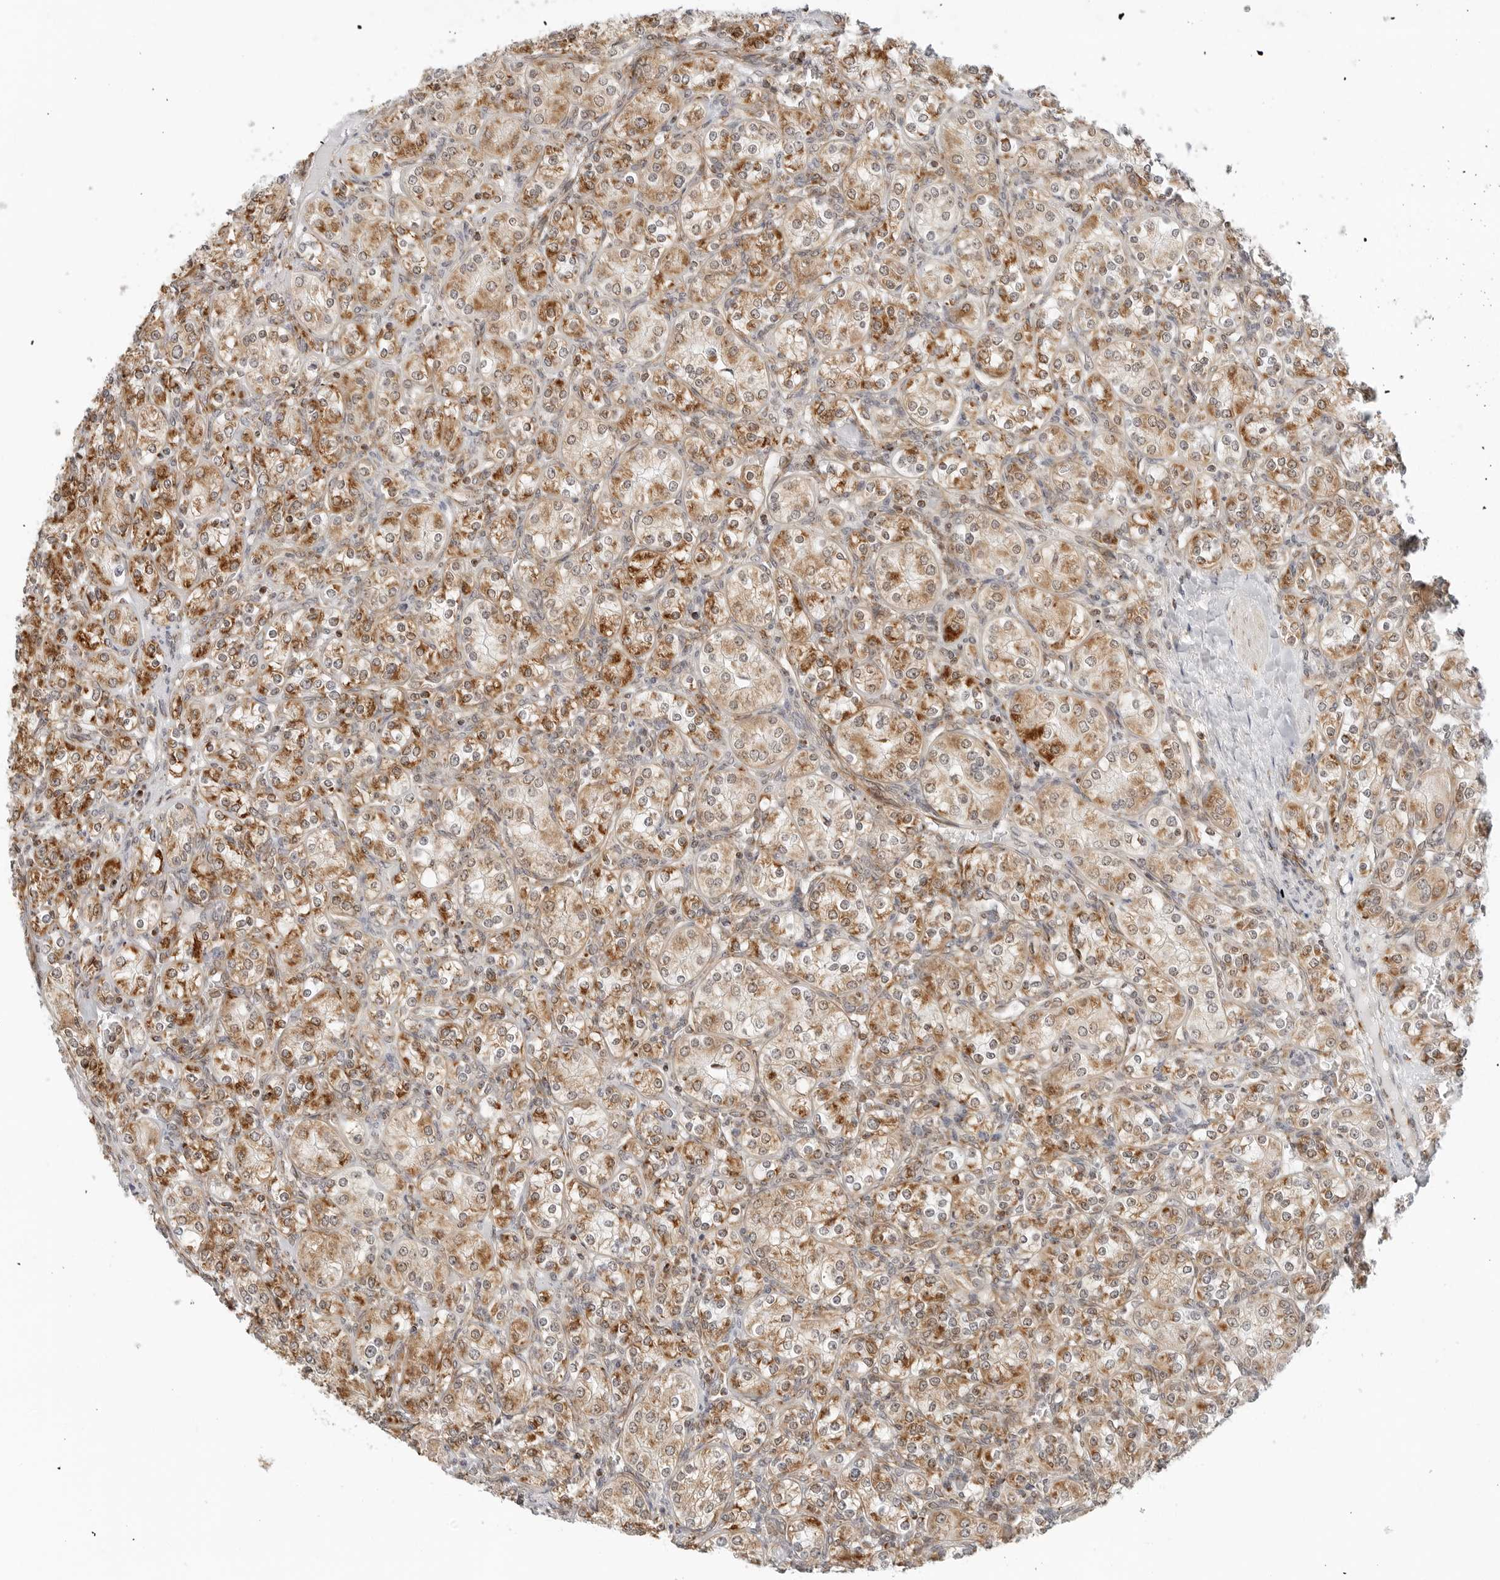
{"staining": {"intensity": "moderate", "quantity": ">75%", "location": "cytoplasmic/membranous"}, "tissue": "renal cancer", "cell_type": "Tumor cells", "image_type": "cancer", "snomed": [{"axis": "morphology", "description": "Adenocarcinoma, NOS"}, {"axis": "topography", "description": "Kidney"}], "caption": "About >75% of tumor cells in human adenocarcinoma (renal) demonstrate moderate cytoplasmic/membranous protein positivity as visualized by brown immunohistochemical staining.", "gene": "POLR3GL", "patient": {"sex": "male", "age": 77}}